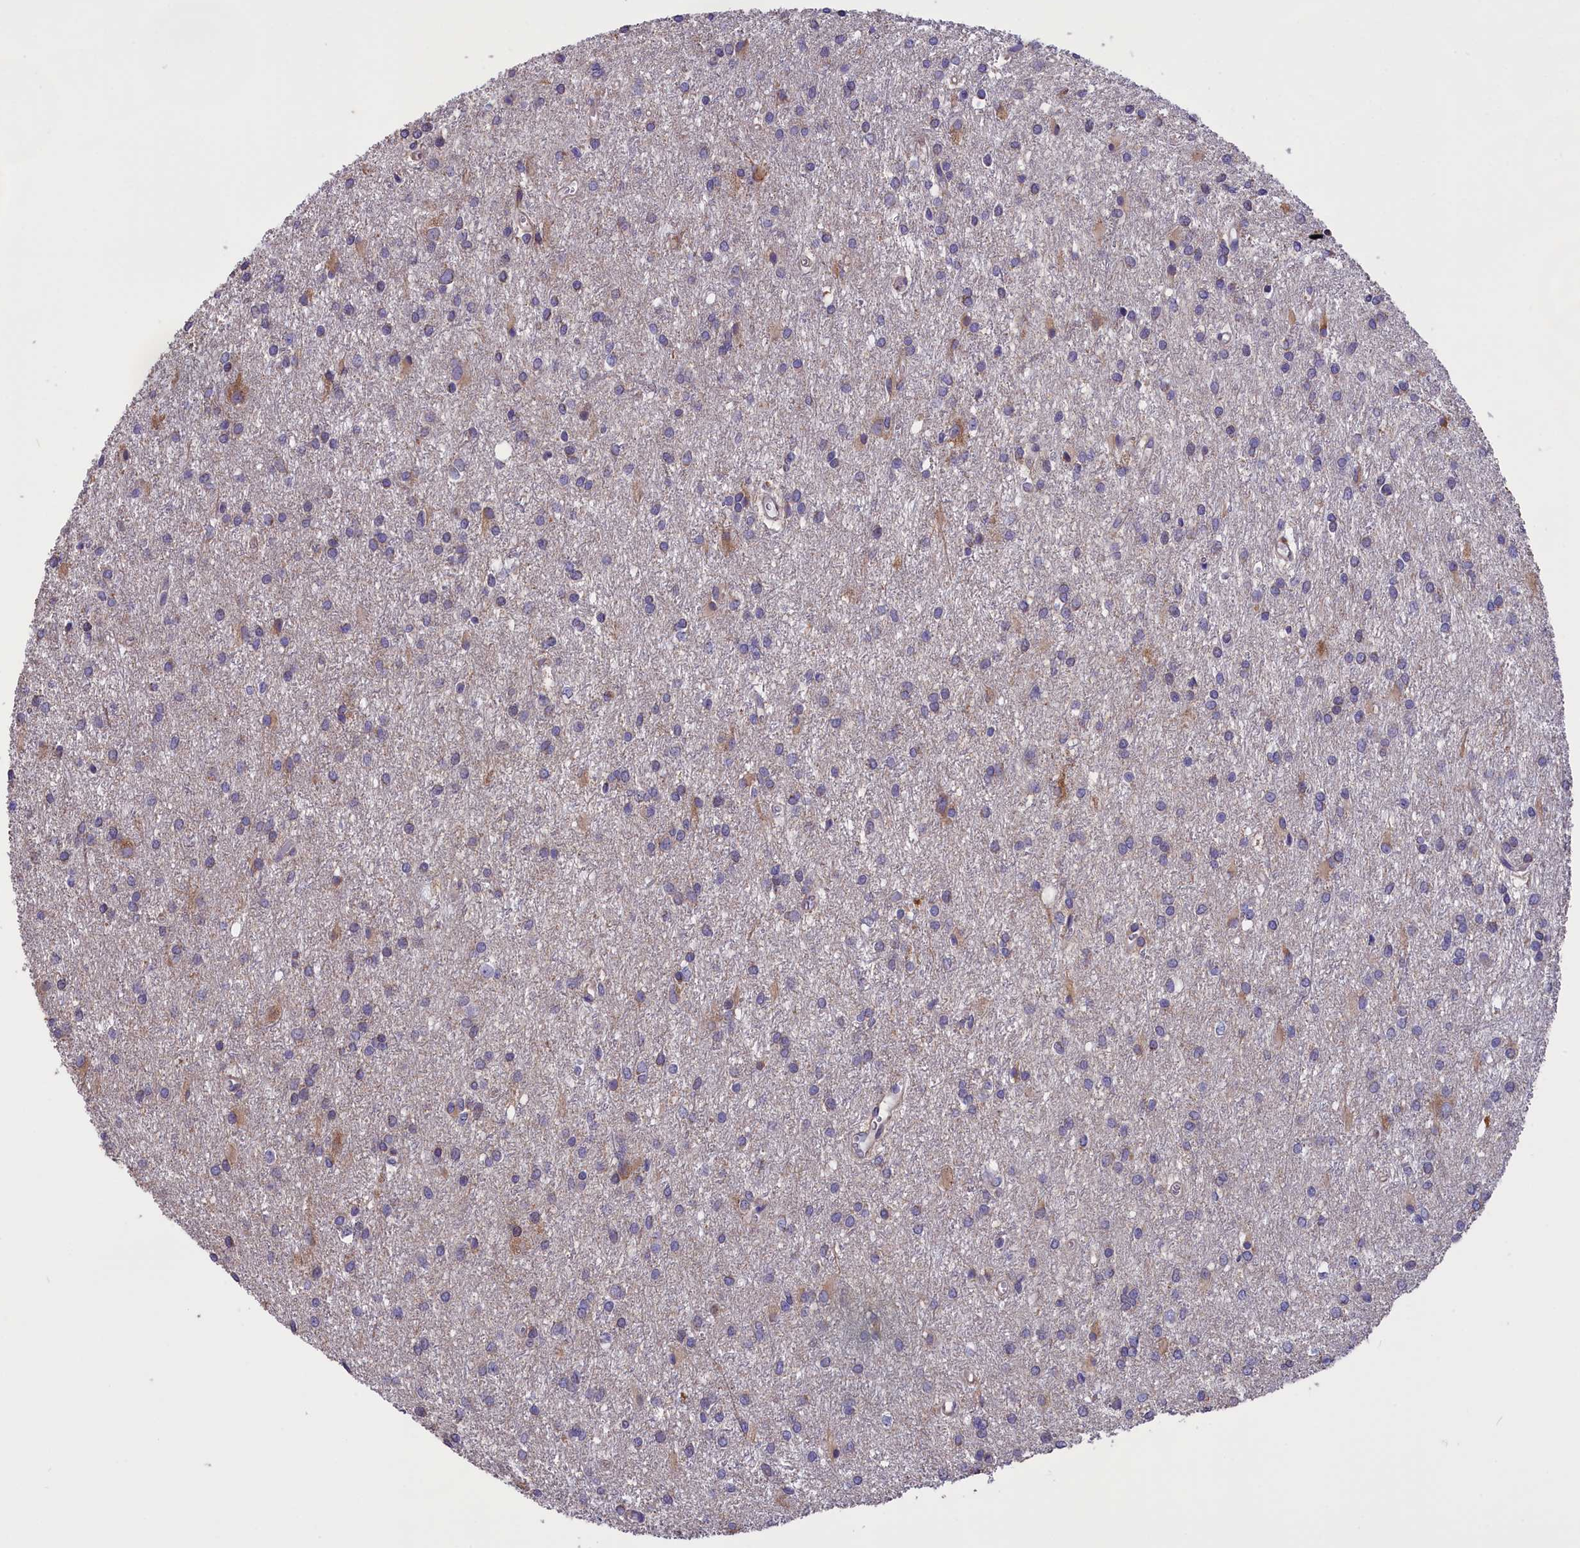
{"staining": {"intensity": "moderate", "quantity": "<25%", "location": "cytoplasmic/membranous"}, "tissue": "glioma", "cell_type": "Tumor cells", "image_type": "cancer", "snomed": [{"axis": "morphology", "description": "Glioma, malignant, High grade"}, {"axis": "topography", "description": "Brain"}], "caption": "Moderate cytoplasmic/membranous positivity is present in approximately <25% of tumor cells in malignant glioma (high-grade).", "gene": "CYP2U1", "patient": {"sex": "female", "age": 50}}